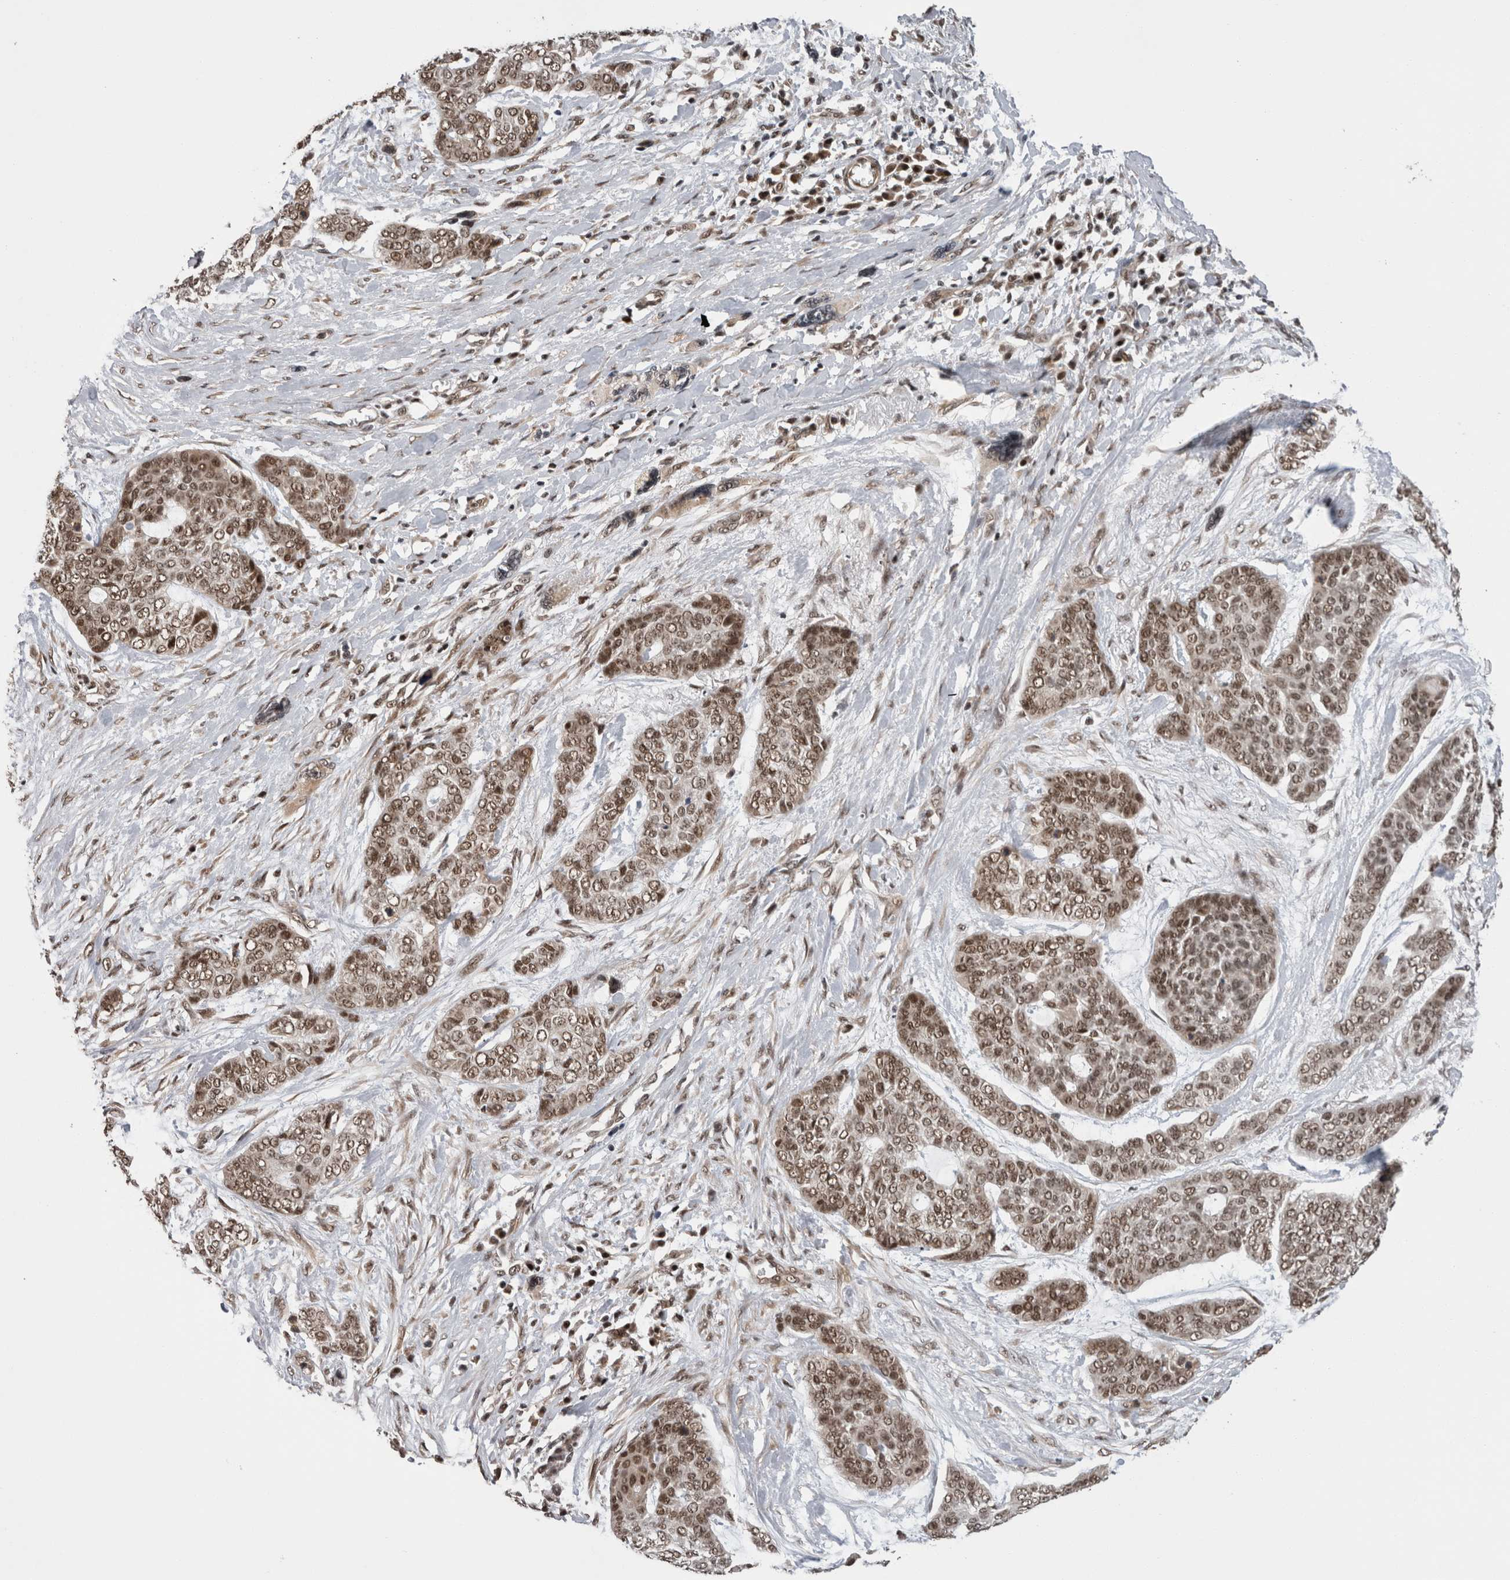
{"staining": {"intensity": "moderate", "quantity": ">75%", "location": "nuclear"}, "tissue": "skin cancer", "cell_type": "Tumor cells", "image_type": "cancer", "snomed": [{"axis": "morphology", "description": "Basal cell carcinoma"}, {"axis": "topography", "description": "Skin"}], "caption": "Brown immunohistochemical staining in basal cell carcinoma (skin) reveals moderate nuclear positivity in approximately >75% of tumor cells. (Stains: DAB (3,3'-diaminobenzidine) in brown, nuclei in blue, Microscopy: brightfield microscopy at high magnification).", "gene": "CPSF2", "patient": {"sex": "female", "age": 64}}